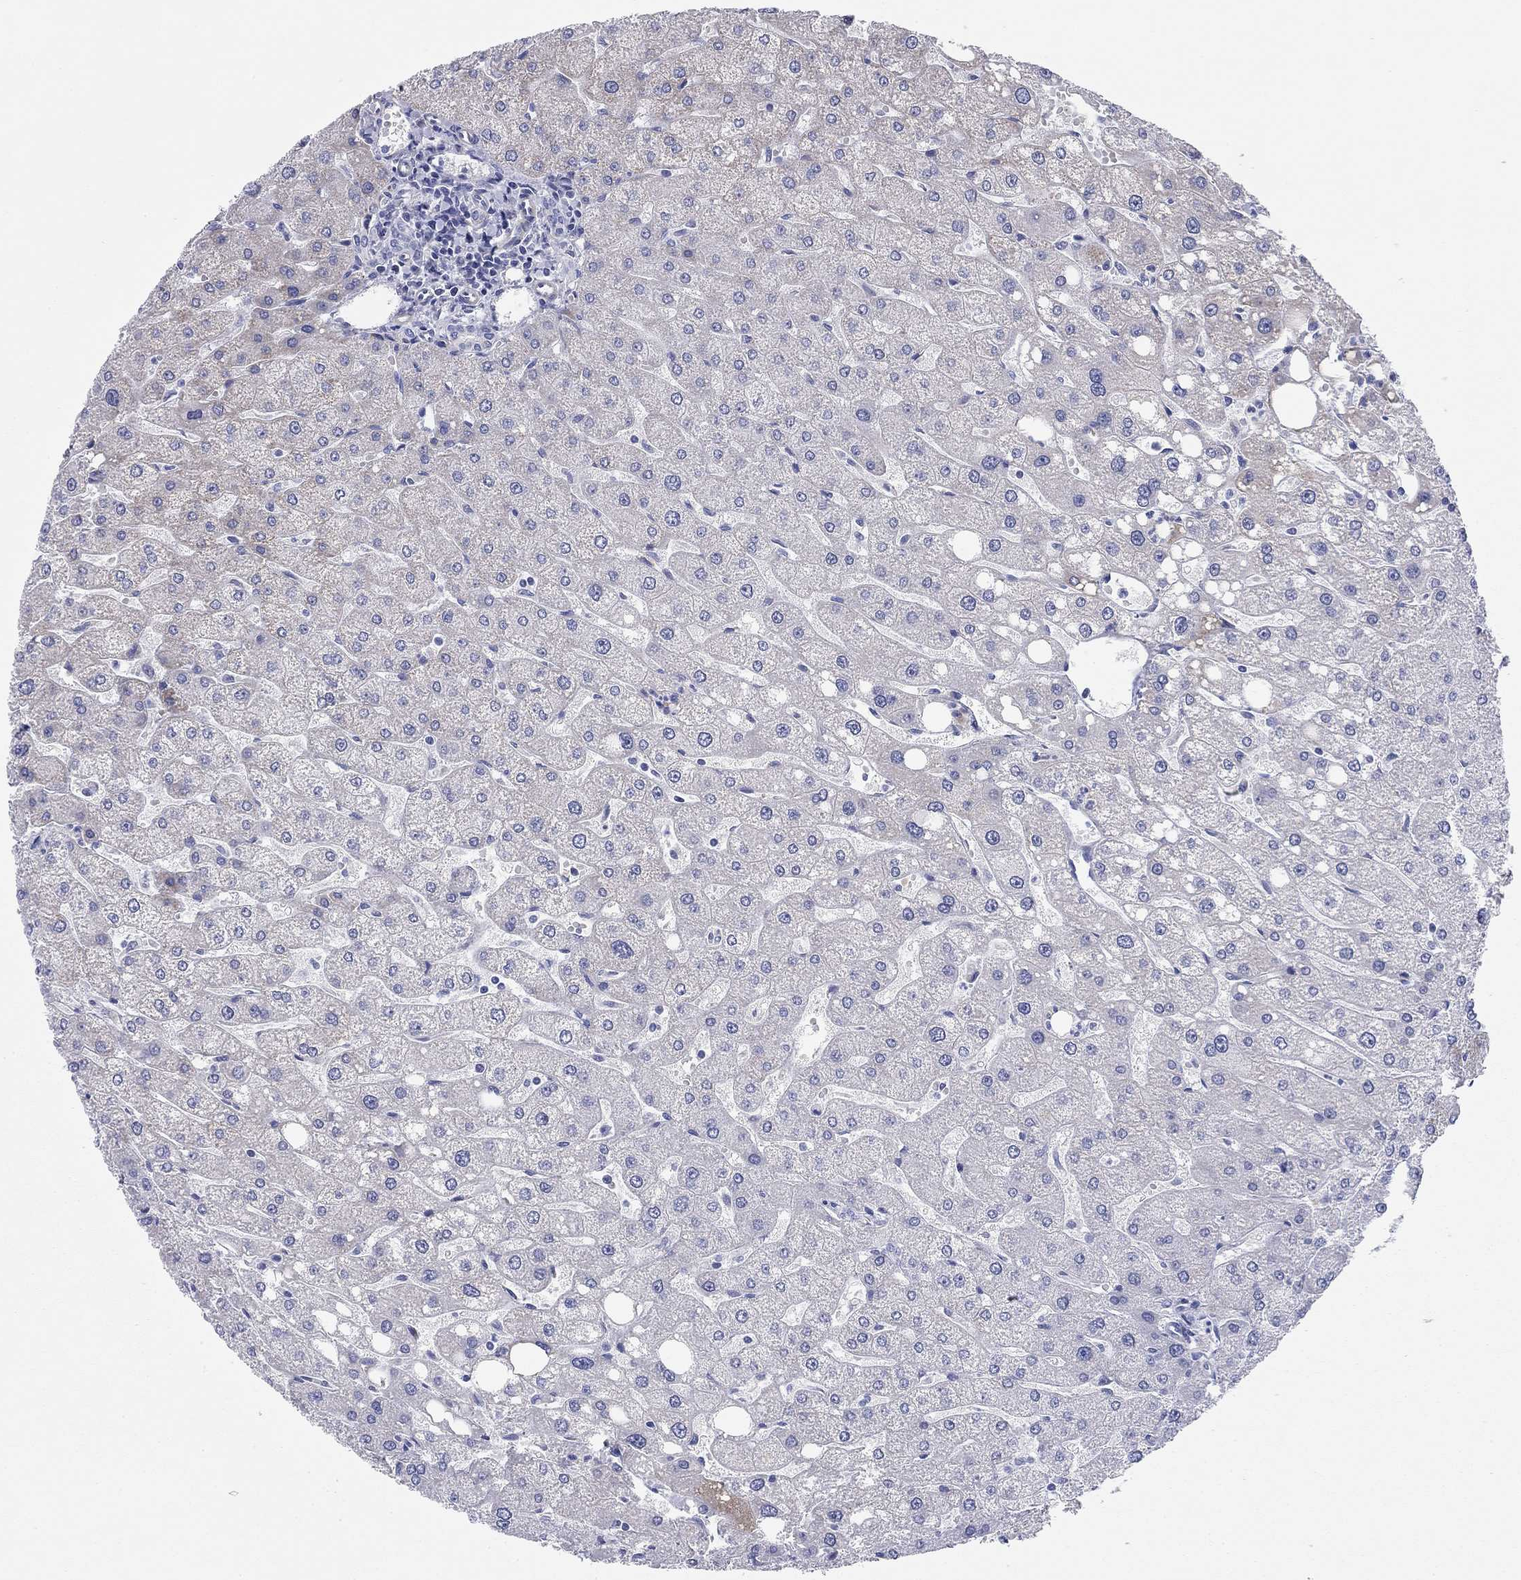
{"staining": {"intensity": "negative", "quantity": "none", "location": "none"}, "tissue": "liver", "cell_type": "Cholangiocytes", "image_type": "normal", "snomed": [{"axis": "morphology", "description": "Normal tissue, NOS"}, {"axis": "topography", "description": "Liver"}], "caption": "This is a micrograph of immunohistochemistry staining of benign liver, which shows no positivity in cholangiocytes. (DAB immunohistochemistry (IHC), high magnification).", "gene": "CHI3L2", "patient": {"sex": "male", "age": 67}}